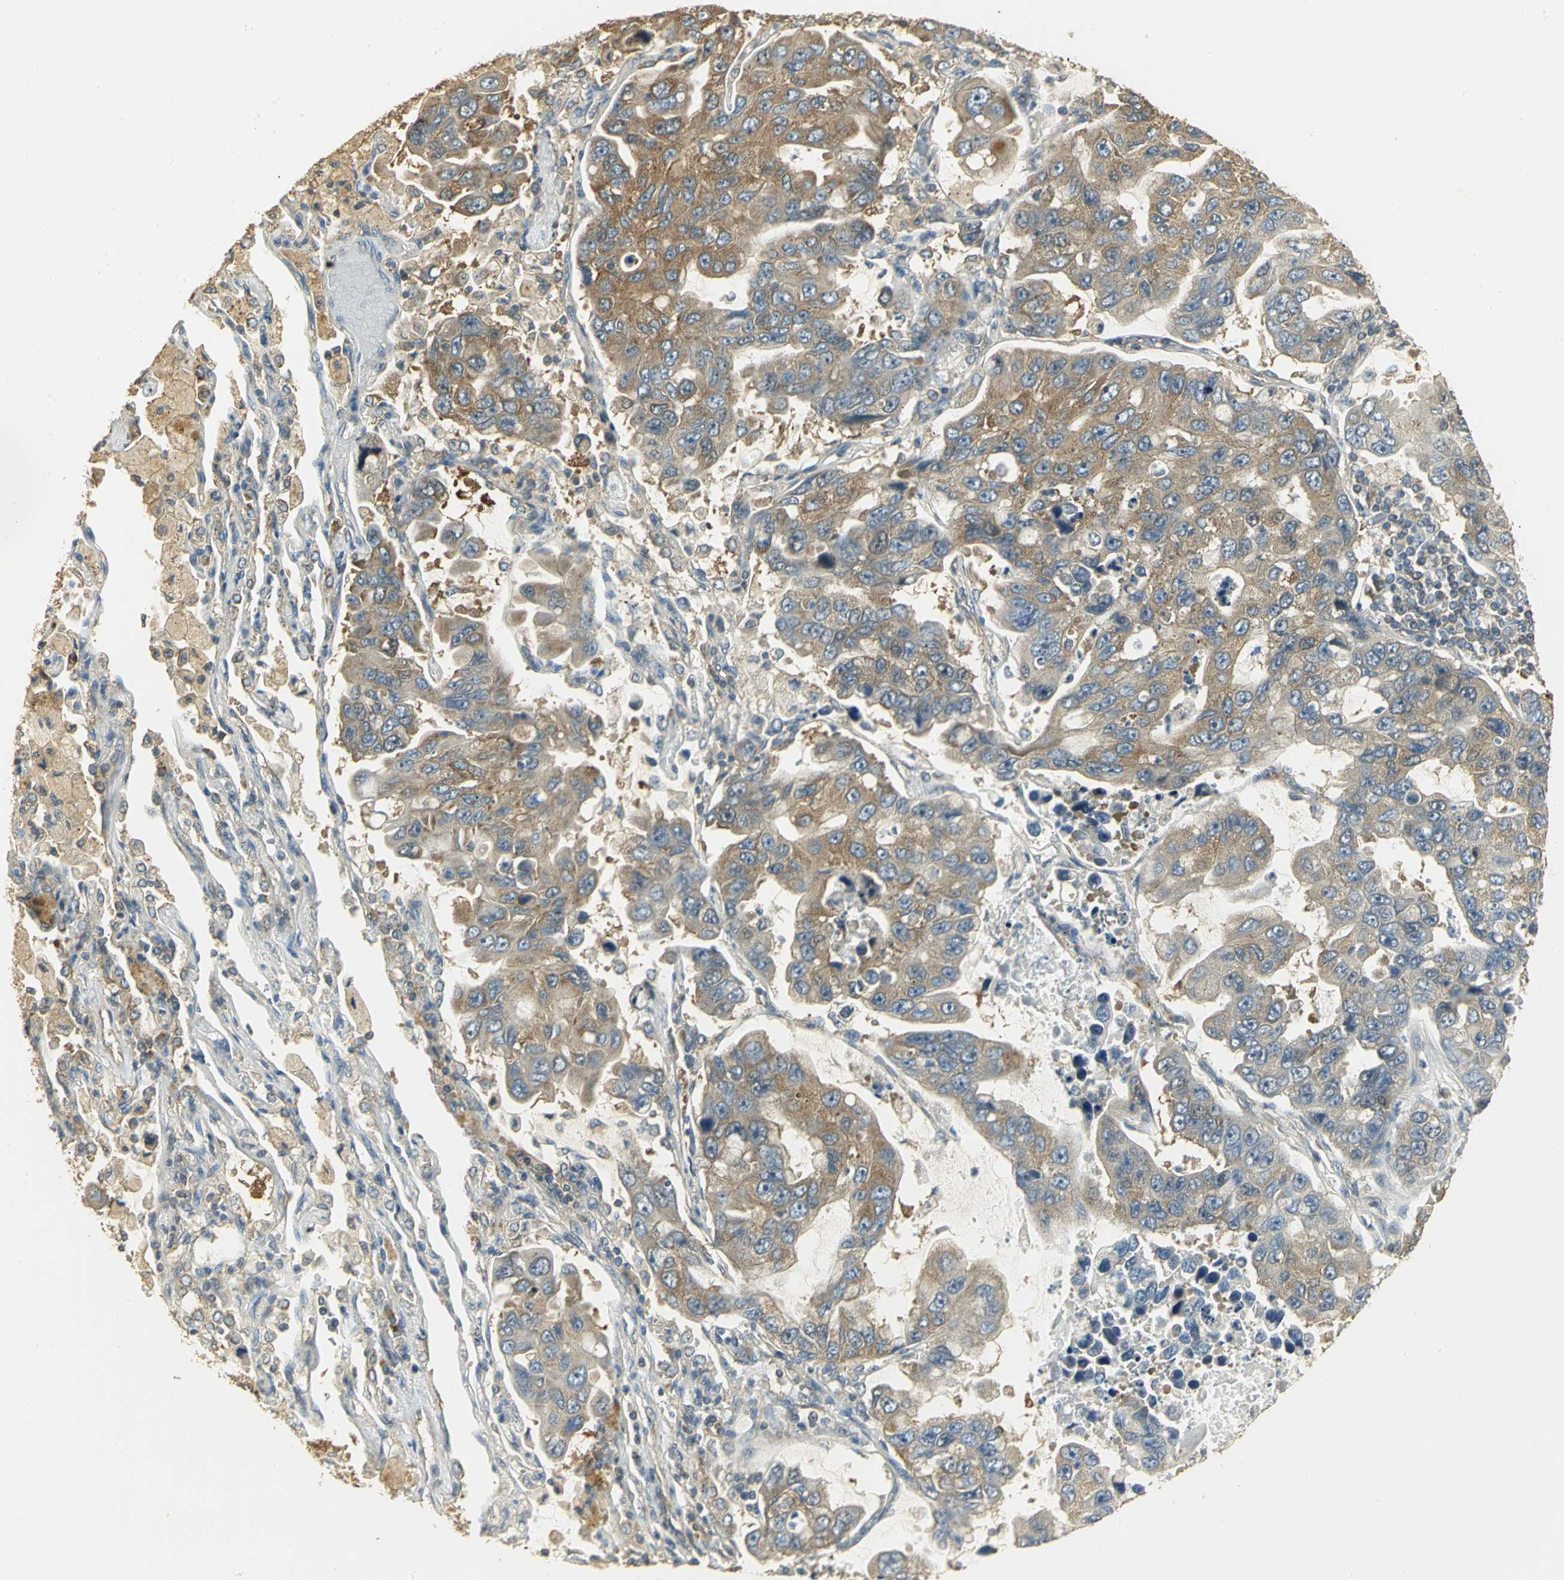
{"staining": {"intensity": "moderate", "quantity": ">75%", "location": "cytoplasmic/membranous"}, "tissue": "lung cancer", "cell_type": "Tumor cells", "image_type": "cancer", "snomed": [{"axis": "morphology", "description": "Adenocarcinoma, NOS"}, {"axis": "topography", "description": "Lung"}], "caption": "Tumor cells show moderate cytoplasmic/membranous positivity in about >75% of cells in lung cancer (adenocarcinoma).", "gene": "RARS1", "patient": {"sex": "male", "age": 64}}